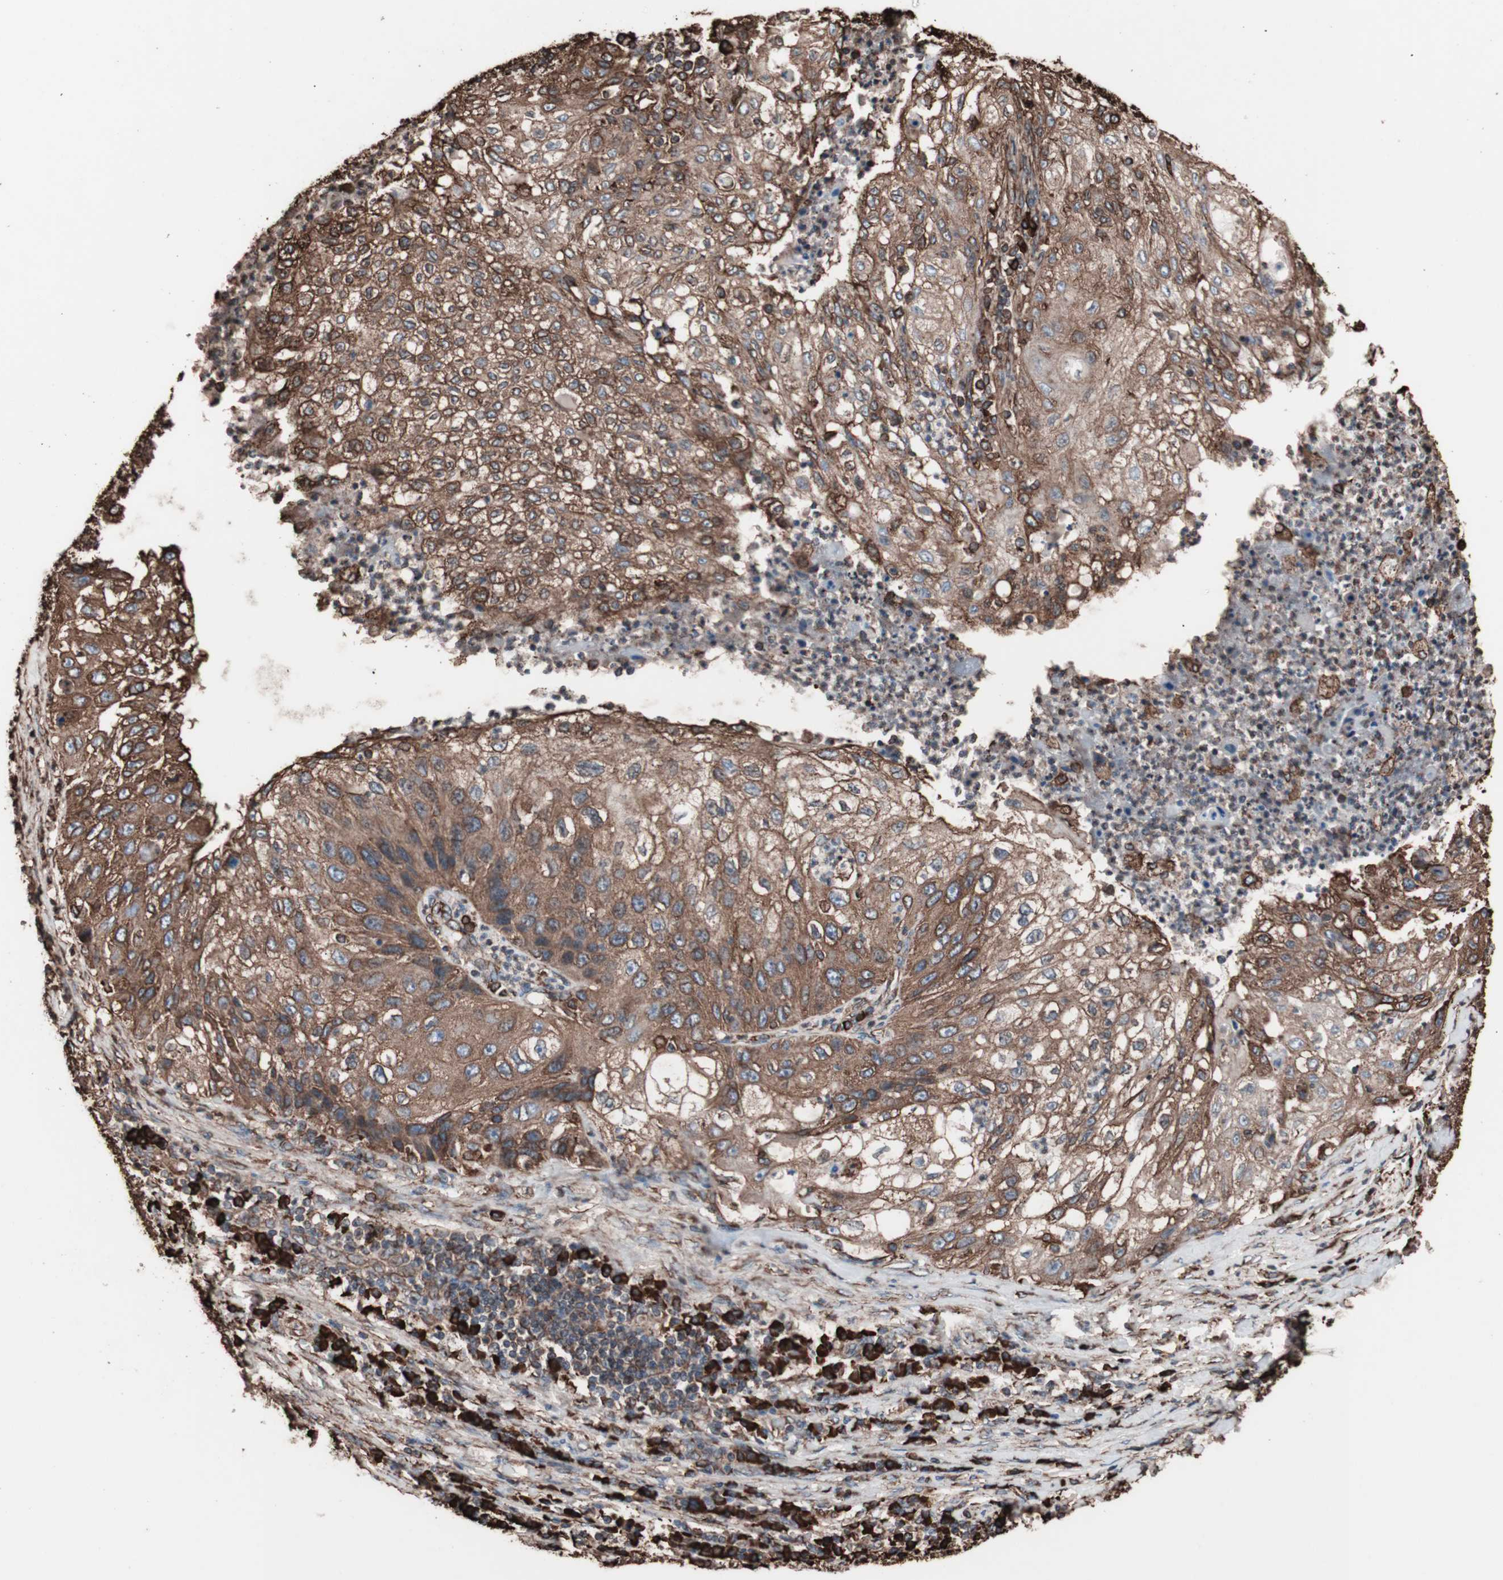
{"staining": {"intensity": "moderate", "quantity": ">75%", "location": "cytoplasmic/membranous"}, "tissue": "lung cancer", "cell_type": "Tumor cells", "image_type": "cancer", "snomed": [{"axis": "morphology", "description": "Inflammation, NOS"}, {"axis": "morphology", "description": "Squamous cell carcinoma, NOS"}, {"axis": "topography", "description": "Lymph node"}, {"axis": "topography", "description": "Soft tissue"}, {"axis": "topography", "description": "Lung"}], "caption": "Moderate cytoplasmic/membranous expression for a protein is appreciated in about >75% of tumor cells of lung cancer using immunohistochemistry (IHC).", "gene": "HSP90B1", "patient": {"sex": "male", "age": 66}}